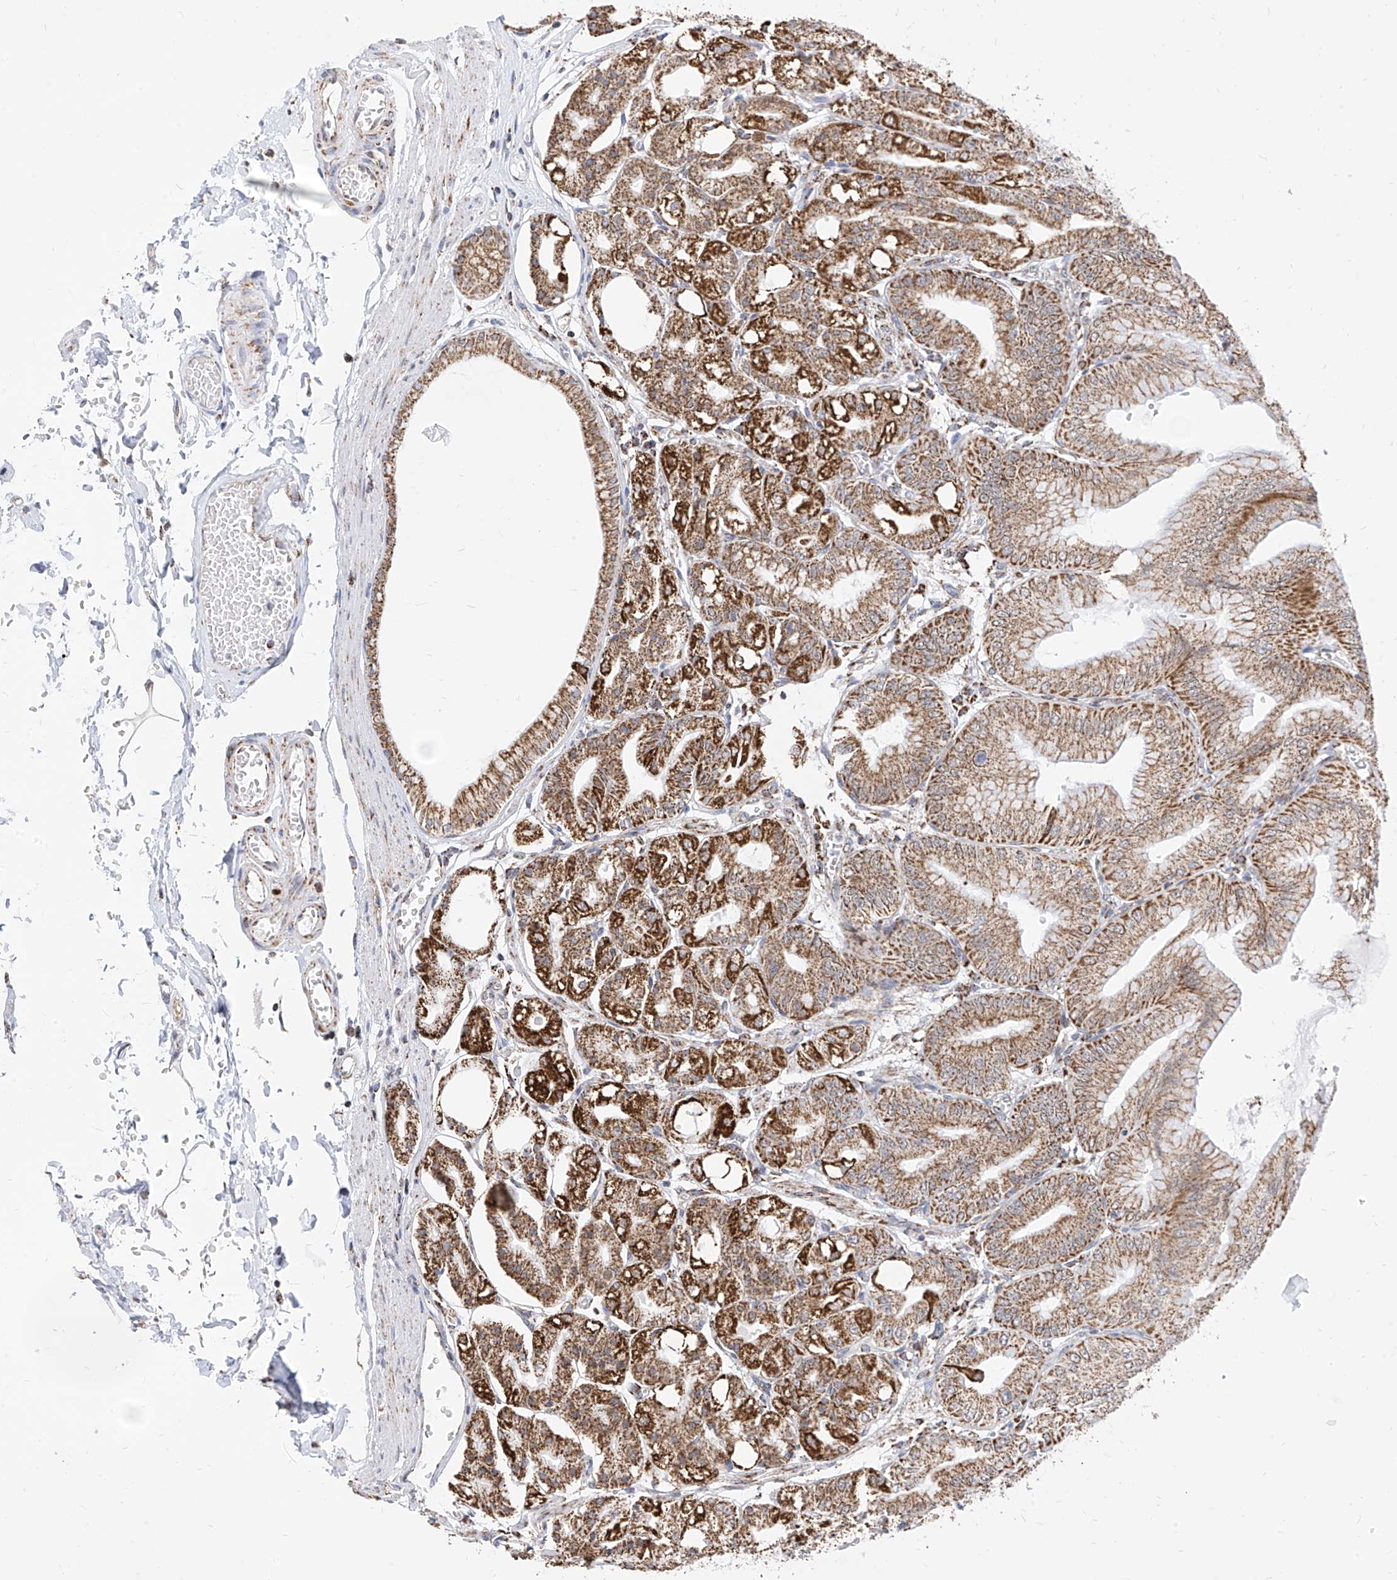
{"staining": {"intensity": "moderate", "quantity": ">75%", "location": "cytoplasmic/membranous"}, "tissue": "stomach", "cell_type": "Glandular cells", "image_type": "normal", "snomed": [{"axis": "morphology", "description": "Normal tissue, NOS"}, {"axis": "topography", "description": "Stomach, lower"}], "caption": "Stomach stained with IHC exhibits moderate cytoplasmic/membranous positivity in about >75% of glandular cells.", "gene": "NALCN", "patient": {"sex": "male", "age": 71}}